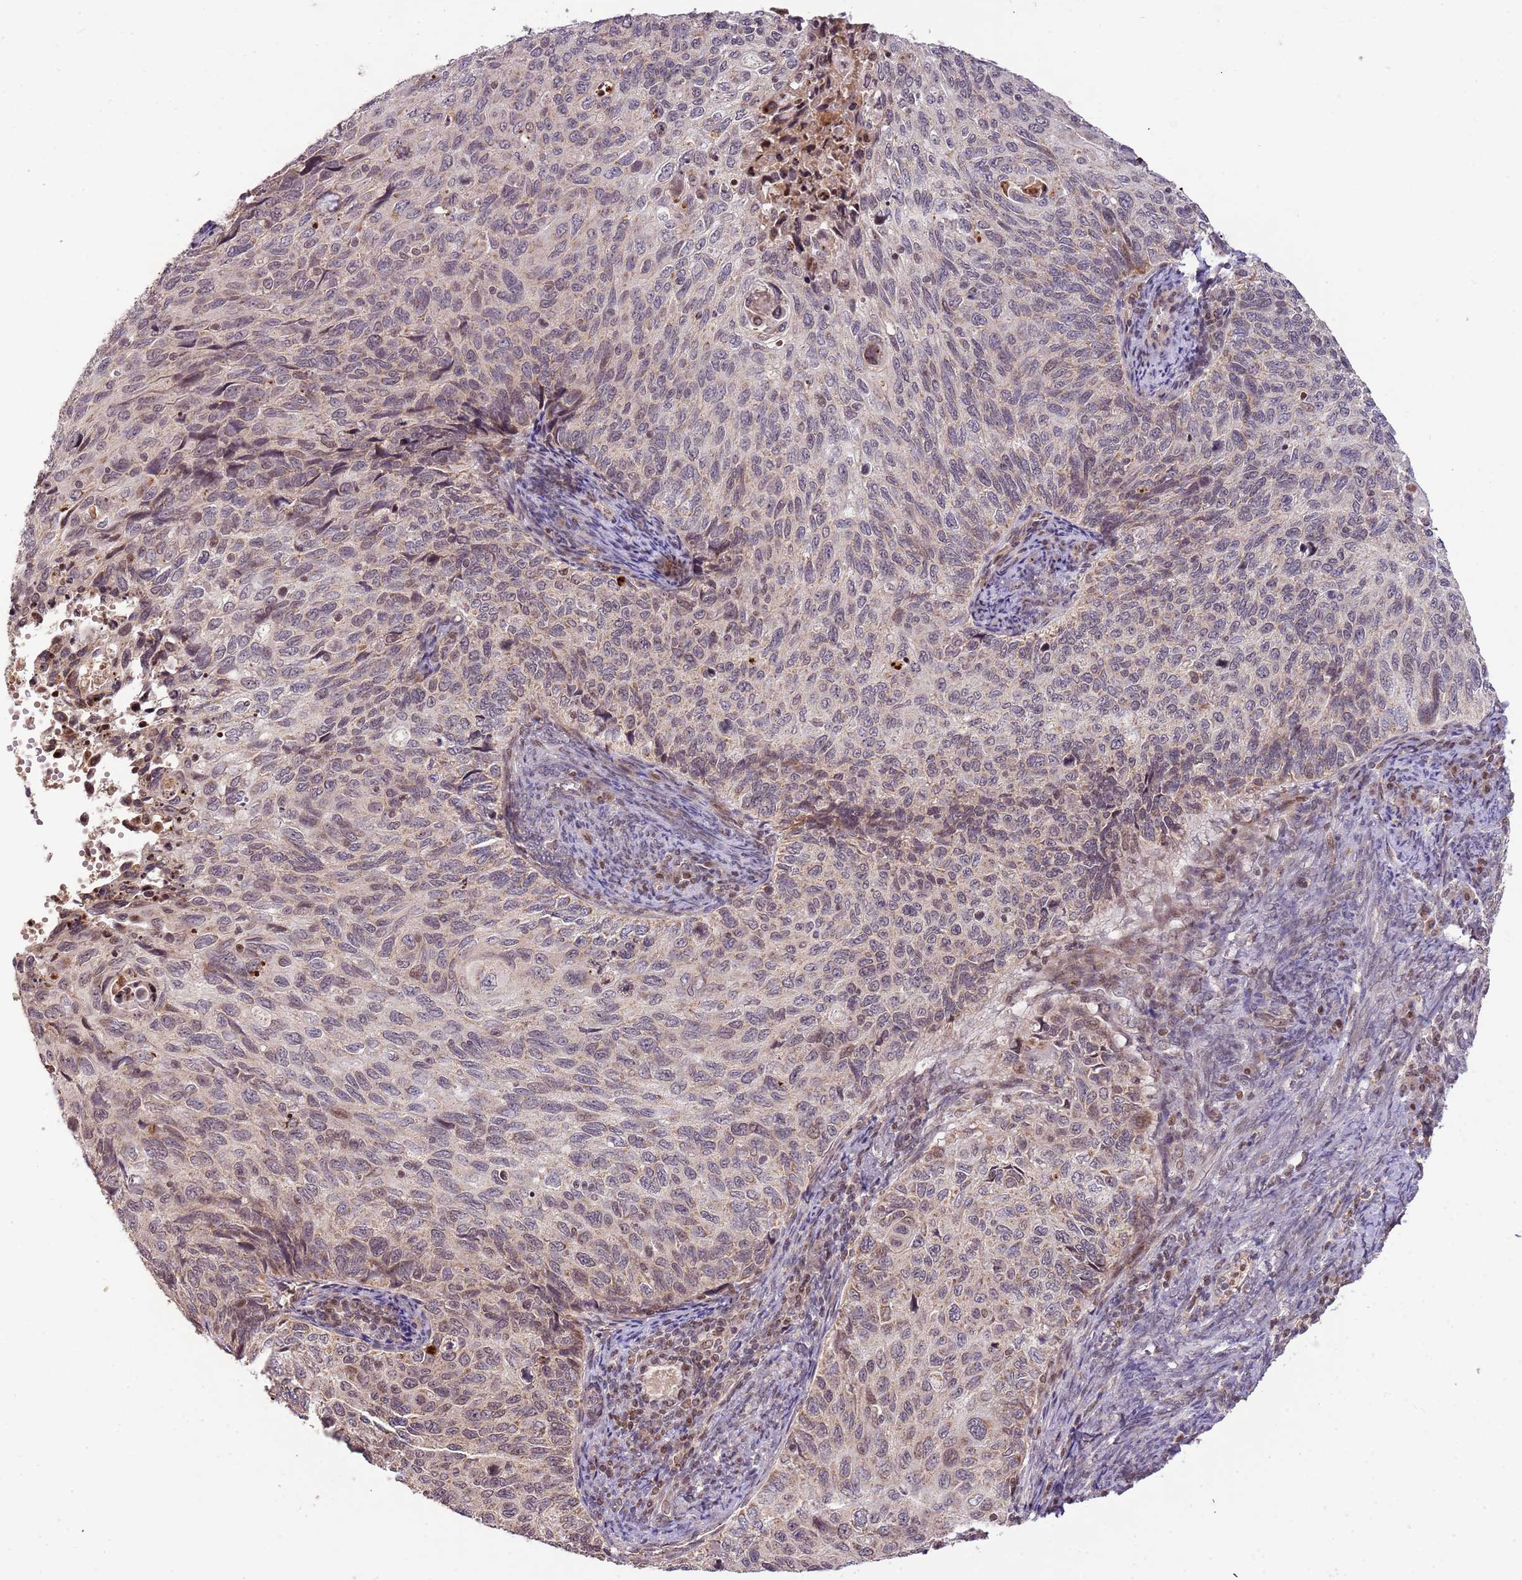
{"staining": {"intensity": "weak", "quantity": "<25%", "location": "nuclear"}, "tissue": "cervical cancer", "cell_type": "Tumor cells", "image_type": "cancer", "snomed": [{"axis": "morphology", "description": "Squamous cell carcinoma, NOS"}, {"axis": "topography", "description": "Cervix"}], "caption": "DAB (3,3'-diaminobenzidine) immunohistochemical staining of human cervical cancer (squamous cell carcinoma) reveals no significant staining in tumor cells.", "gene": "SAMSN1", "patient": {"sex": "female", "age": 70}}